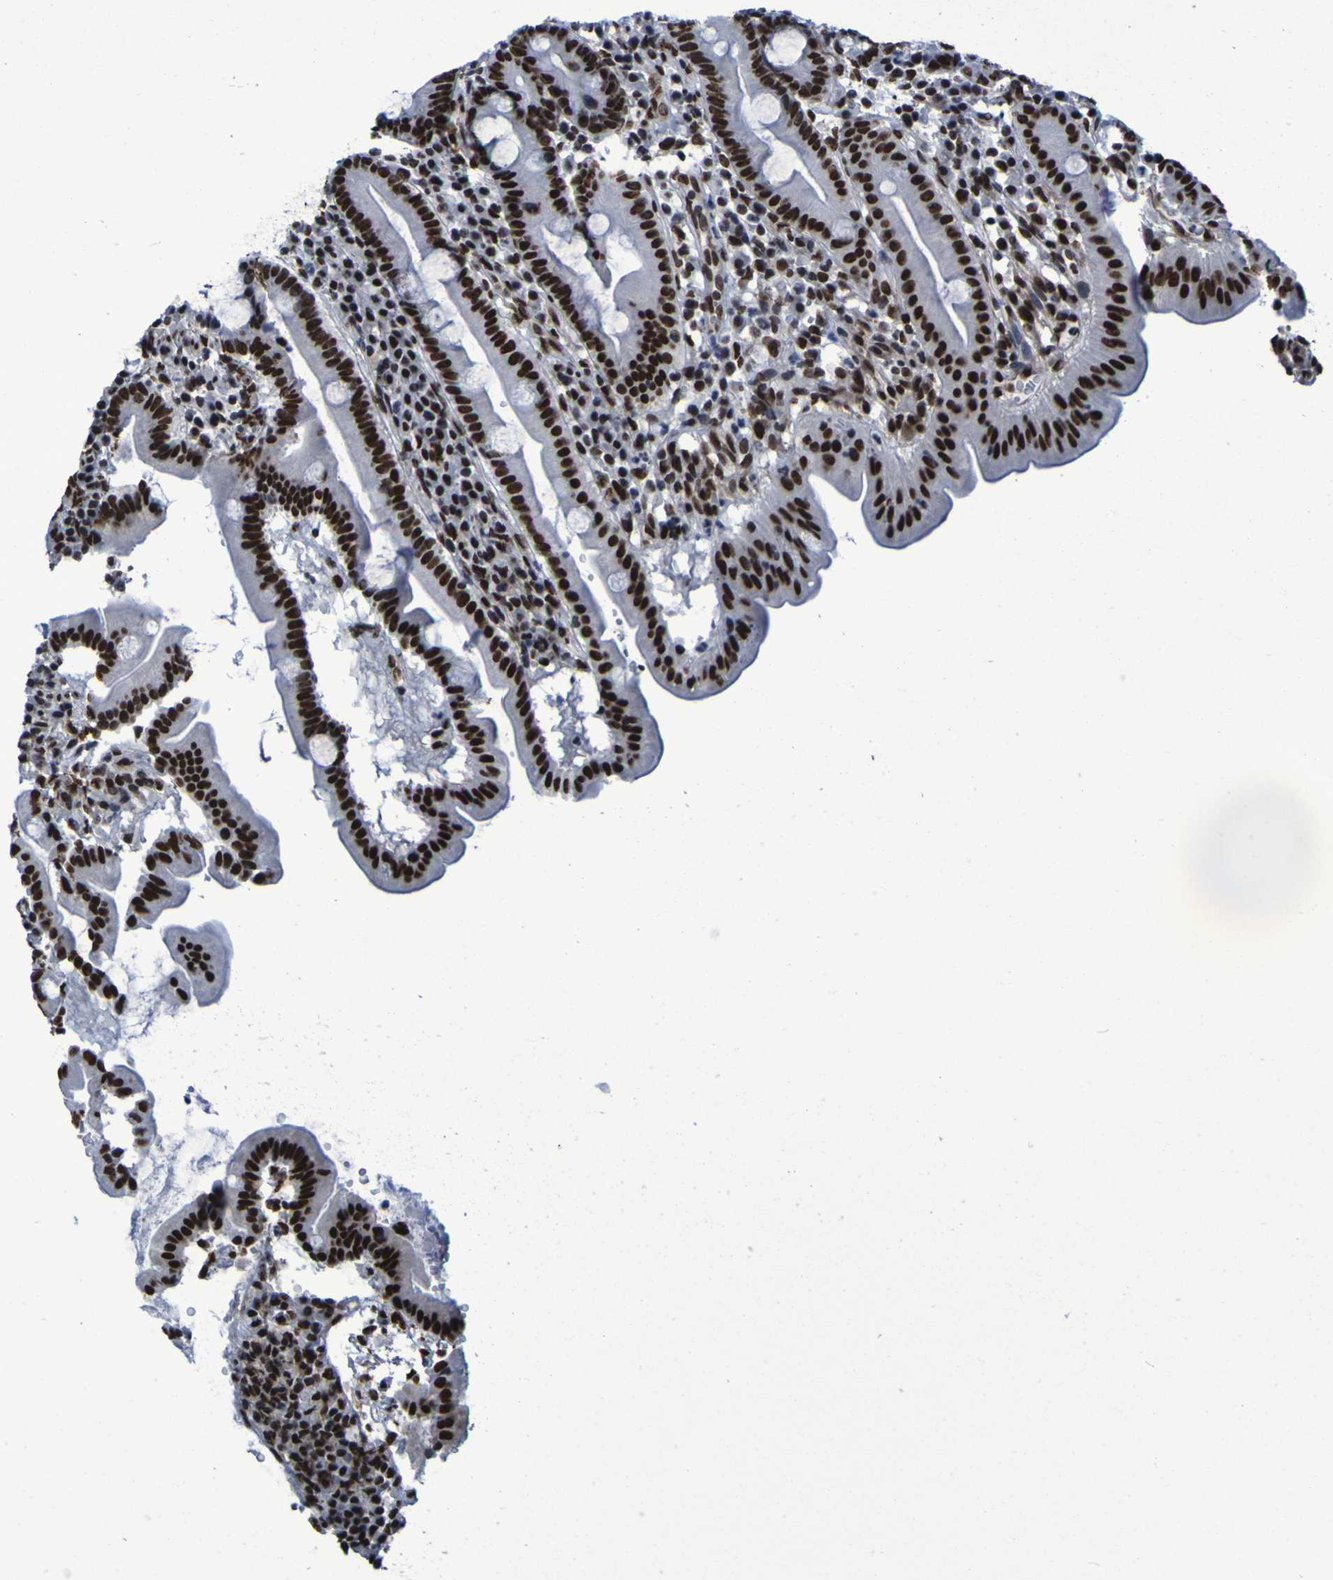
{"staining": {"intensity": "strong", "quantity": ">75%", "location": "nuclear"}, "tissue": "duodenum", "cell_type": "Glandular cells", "image_type": "normal", "snomed": [{"axis": "morphology", "description": "Normal tissue, NOS"}, {"axis": "topography", "description": "Duodenum"}], "caption": "Unremarkable duodenum reveals strong nuclear positivity in about >75% of glandular cells.", "gene": "HNRNPR", "patient": {"sex": "male", "age": 50}}